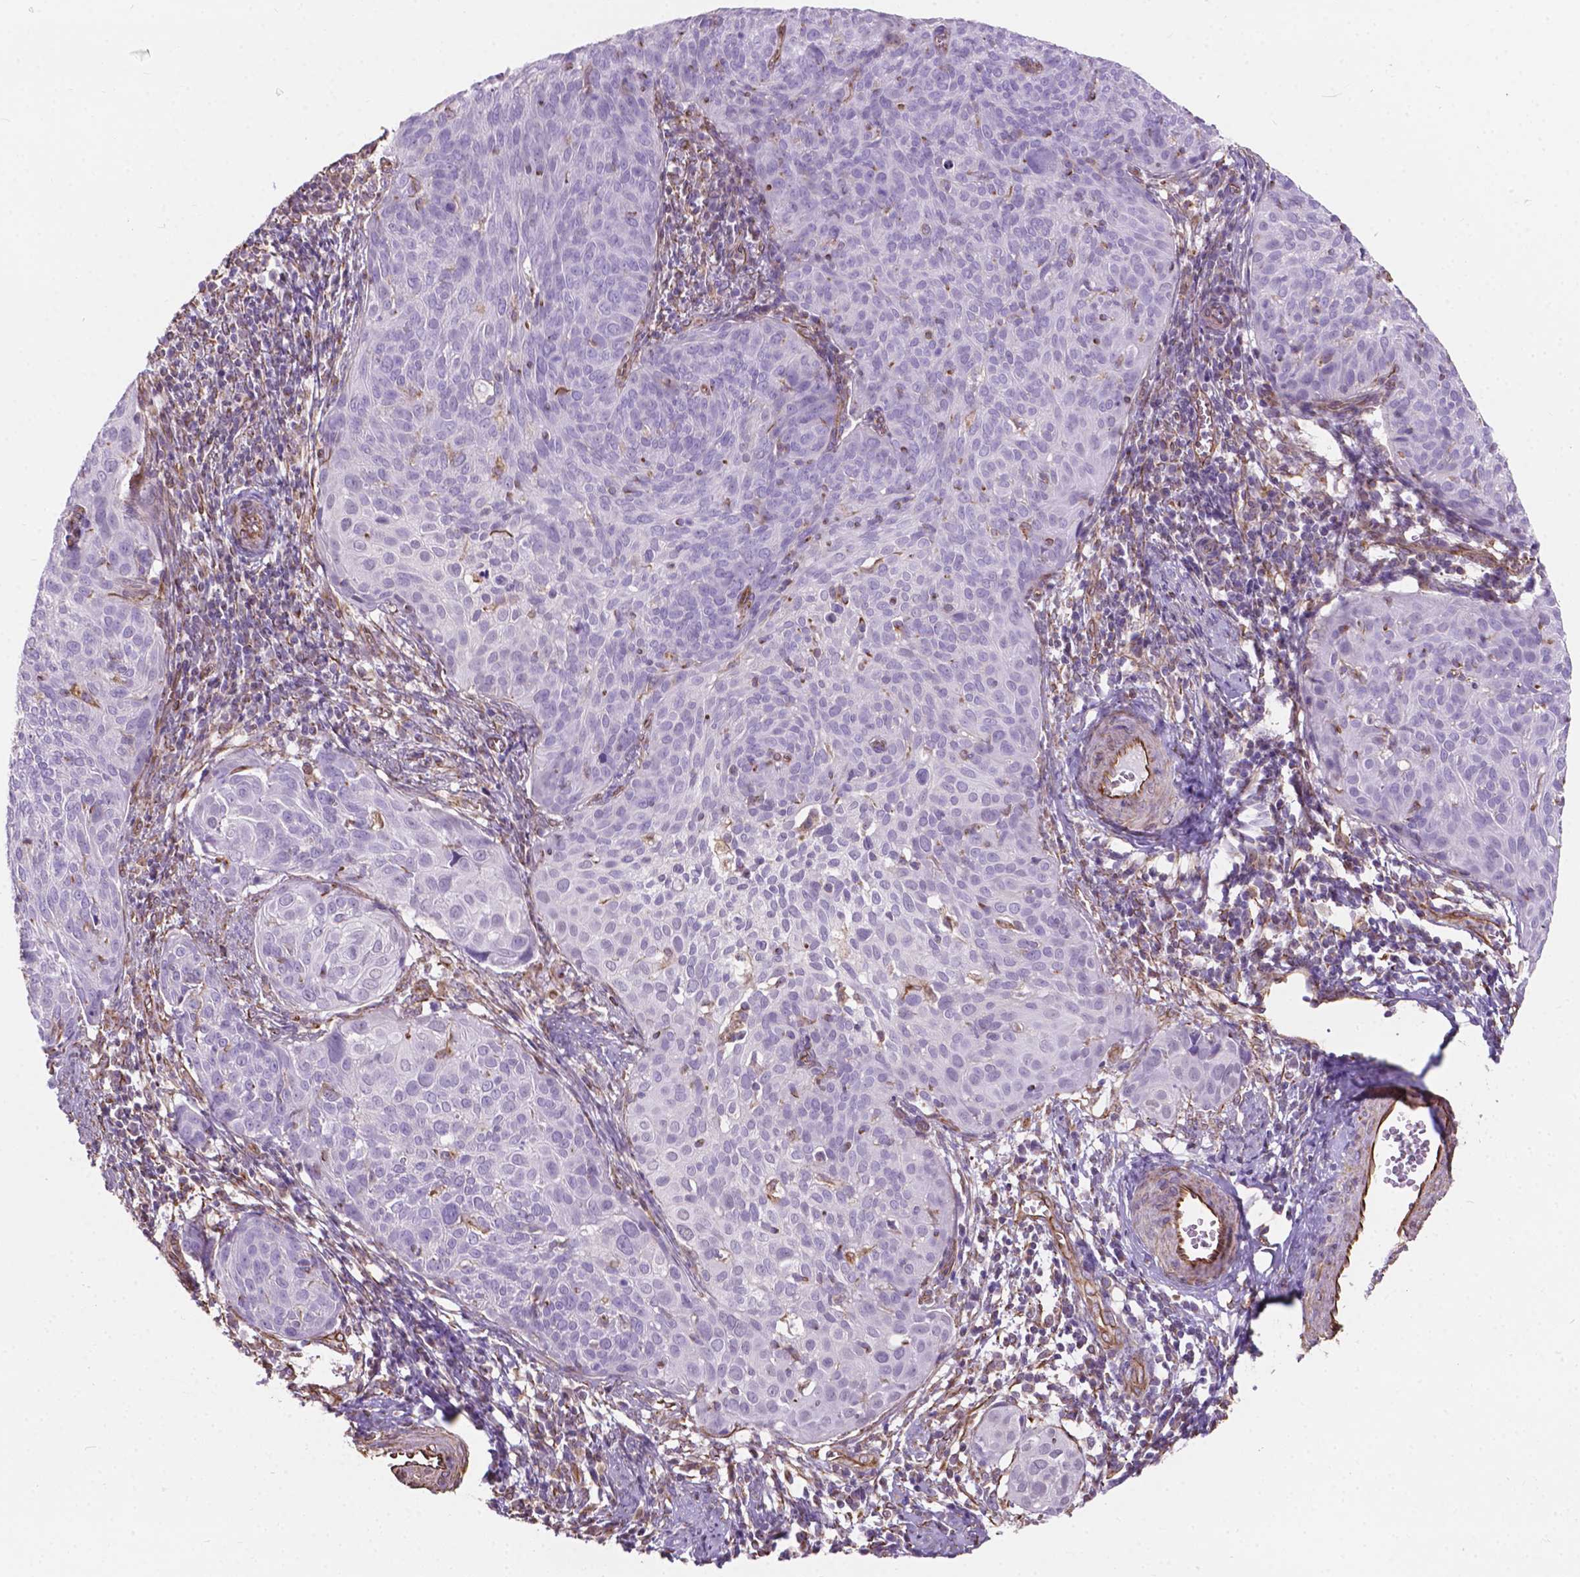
{"staining": {"intensity": "negative", "quantity": "none", "location": "none"}, "tissue": "cervical cancer", "cell_type": "Tumor cells", "image_type": "cancer", "snomed": [{"axis": "morphology", "description": "Squamous cell carcinoma, NOS"}, {"axis": "topography", "description": "Cervix"}], "caption": "Immunohistochemistry (IHC) histopathology image of neoplastic tissue: cervical squamous cell carcinoma stained with DAB exhibits no significant protein staining in tumor cells.", "gene": "AMOT", "patient": {"sex": "female", "age": 39}}